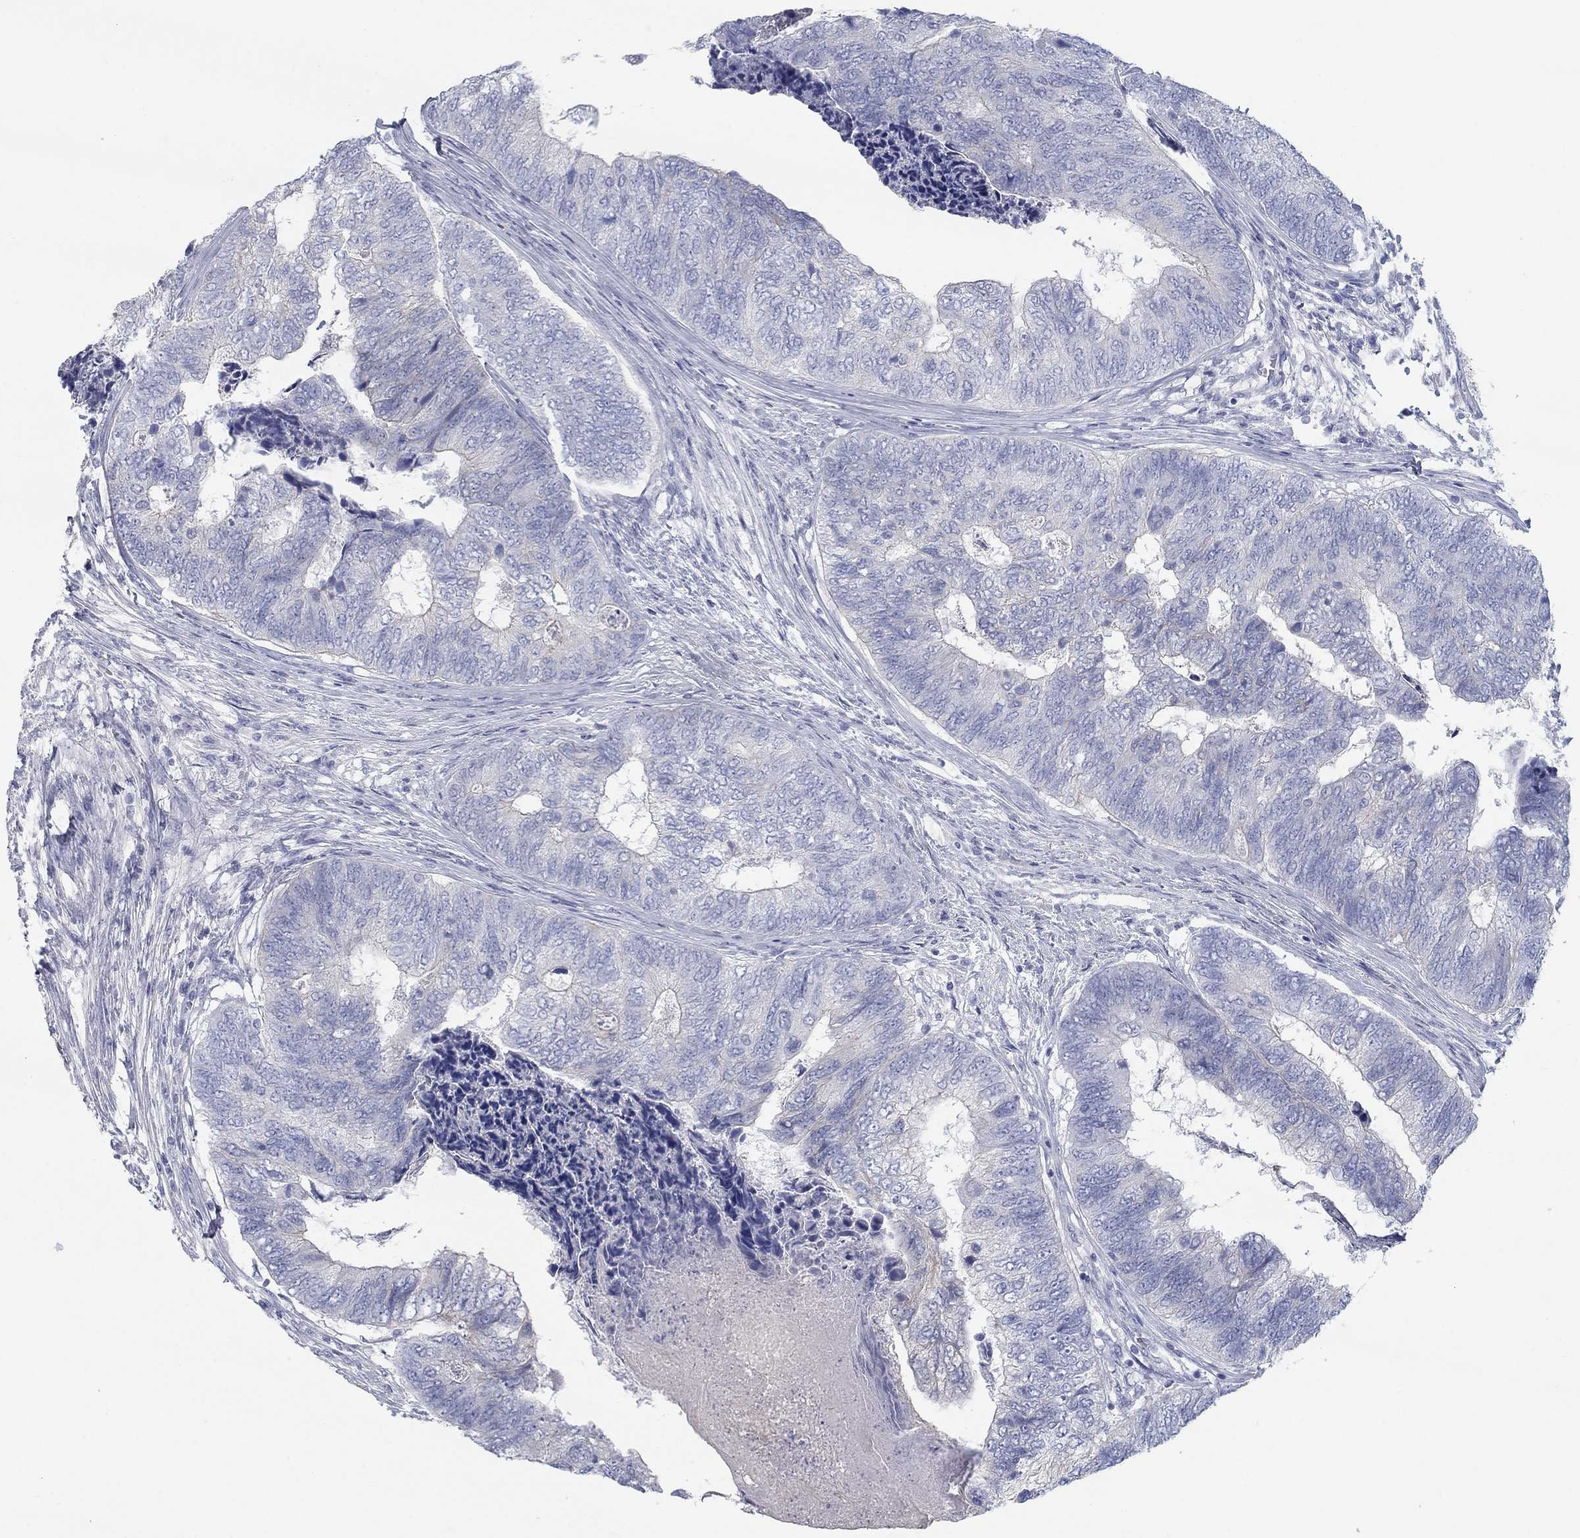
{"staining": {"intensity": "negative", "quantity": "none", "location": "none"}, "tissue": "colorectal cancer", "cell_type": "Tumor cells", "image_type": "cancer", "snomed": [{"axis": "morphology", "description": "Adenocarcinoma, NOS"}, {"axis": "topography", "description": "Colon"}], "caption": "IHC of colorectal adenocarcinoma displays no positivity in tumor cells. The staining is performed using DAB (3,3'-diaminobenzidine) brown chromogen with nuclei counter-stained in using hematoxylin.", "gene": "APOC3", "patient": {"sex": "female", "age": 67}}